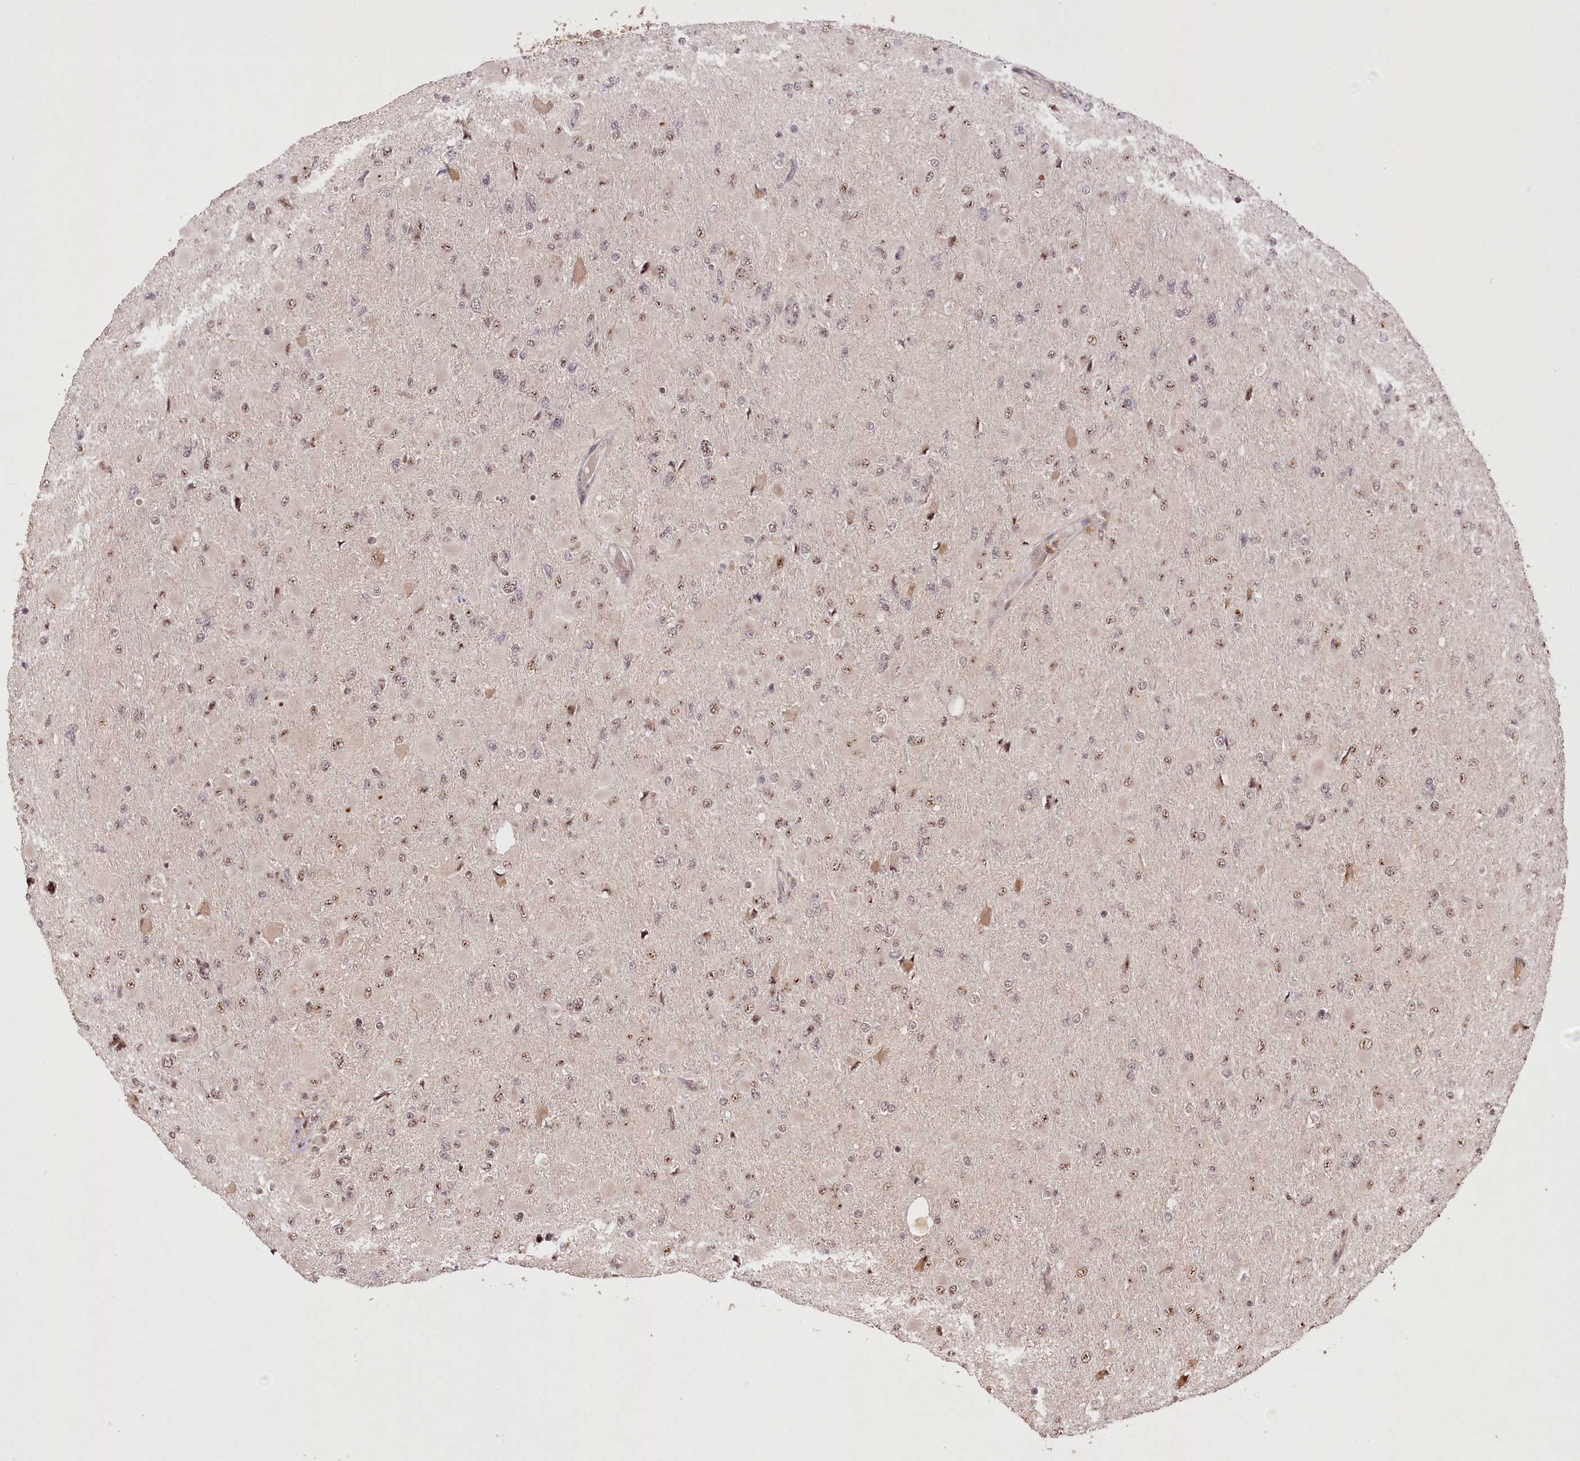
{"staining": {"intensity": "weak", "quantity": ">75%", "location": "nuclear"}, "tissue": "glioma", "cell_type": "Tumor cells", "image_type": "cancer", "snomed": [{"axis": "morphology", "description": "Glioma, malignant, High grade"}, {"axis": "topography", "description": "Cerebral cortex"}], "caption": "Immunohistochemistry (IHC) (DAB) staining of malignant glioma (high-grade) shows weak nuclear protein staining in about >75% of tumor cells.", "gene": "PYROXD1", "patient": {"sex": "female", "age": 36}}